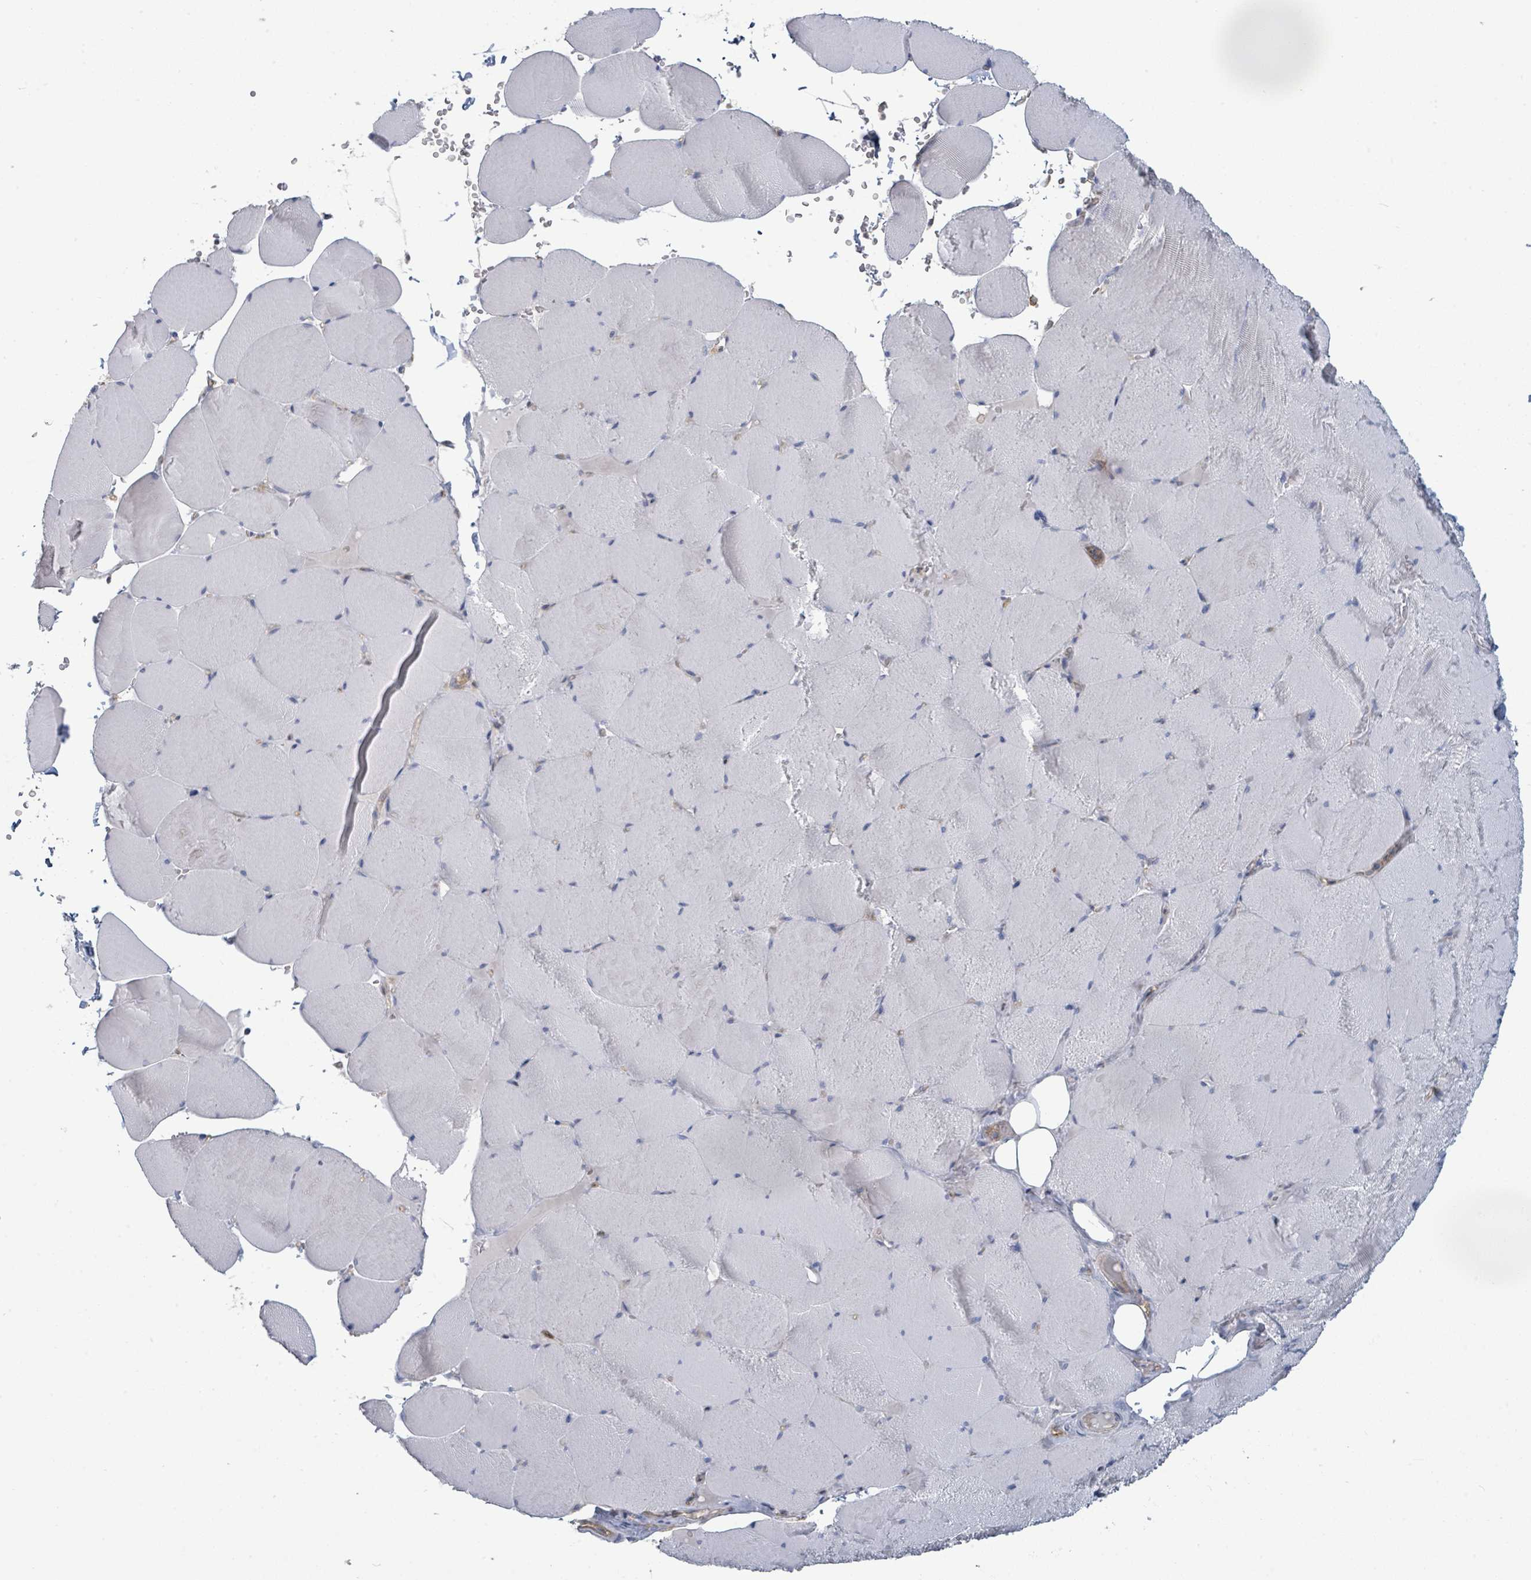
{"staining": {"intensity": "negative", "quantity": "none", "location": "none"}, "tissue": "skeletal muscle", "cell_type": "Myocytes", "image_type": "normal", "snomed": [{"axis": "morphology", "description": "Normal tissue, NOS"}, {"axis": "topography", "description": "Skeletal muscle"}, {"axis": "topography", "description": "Head-Neck"}], "caption": "Image shows no protein staining in myocytes of normal skeletal muscle. (Stains: DAB immunohistochemistry (IHC) with hematoxylin counter stain, Microscopy: brightfield microscopy at high magnification).", "gene": "TNFRSF14", "patient": {"sex": "male", "age": 66}}